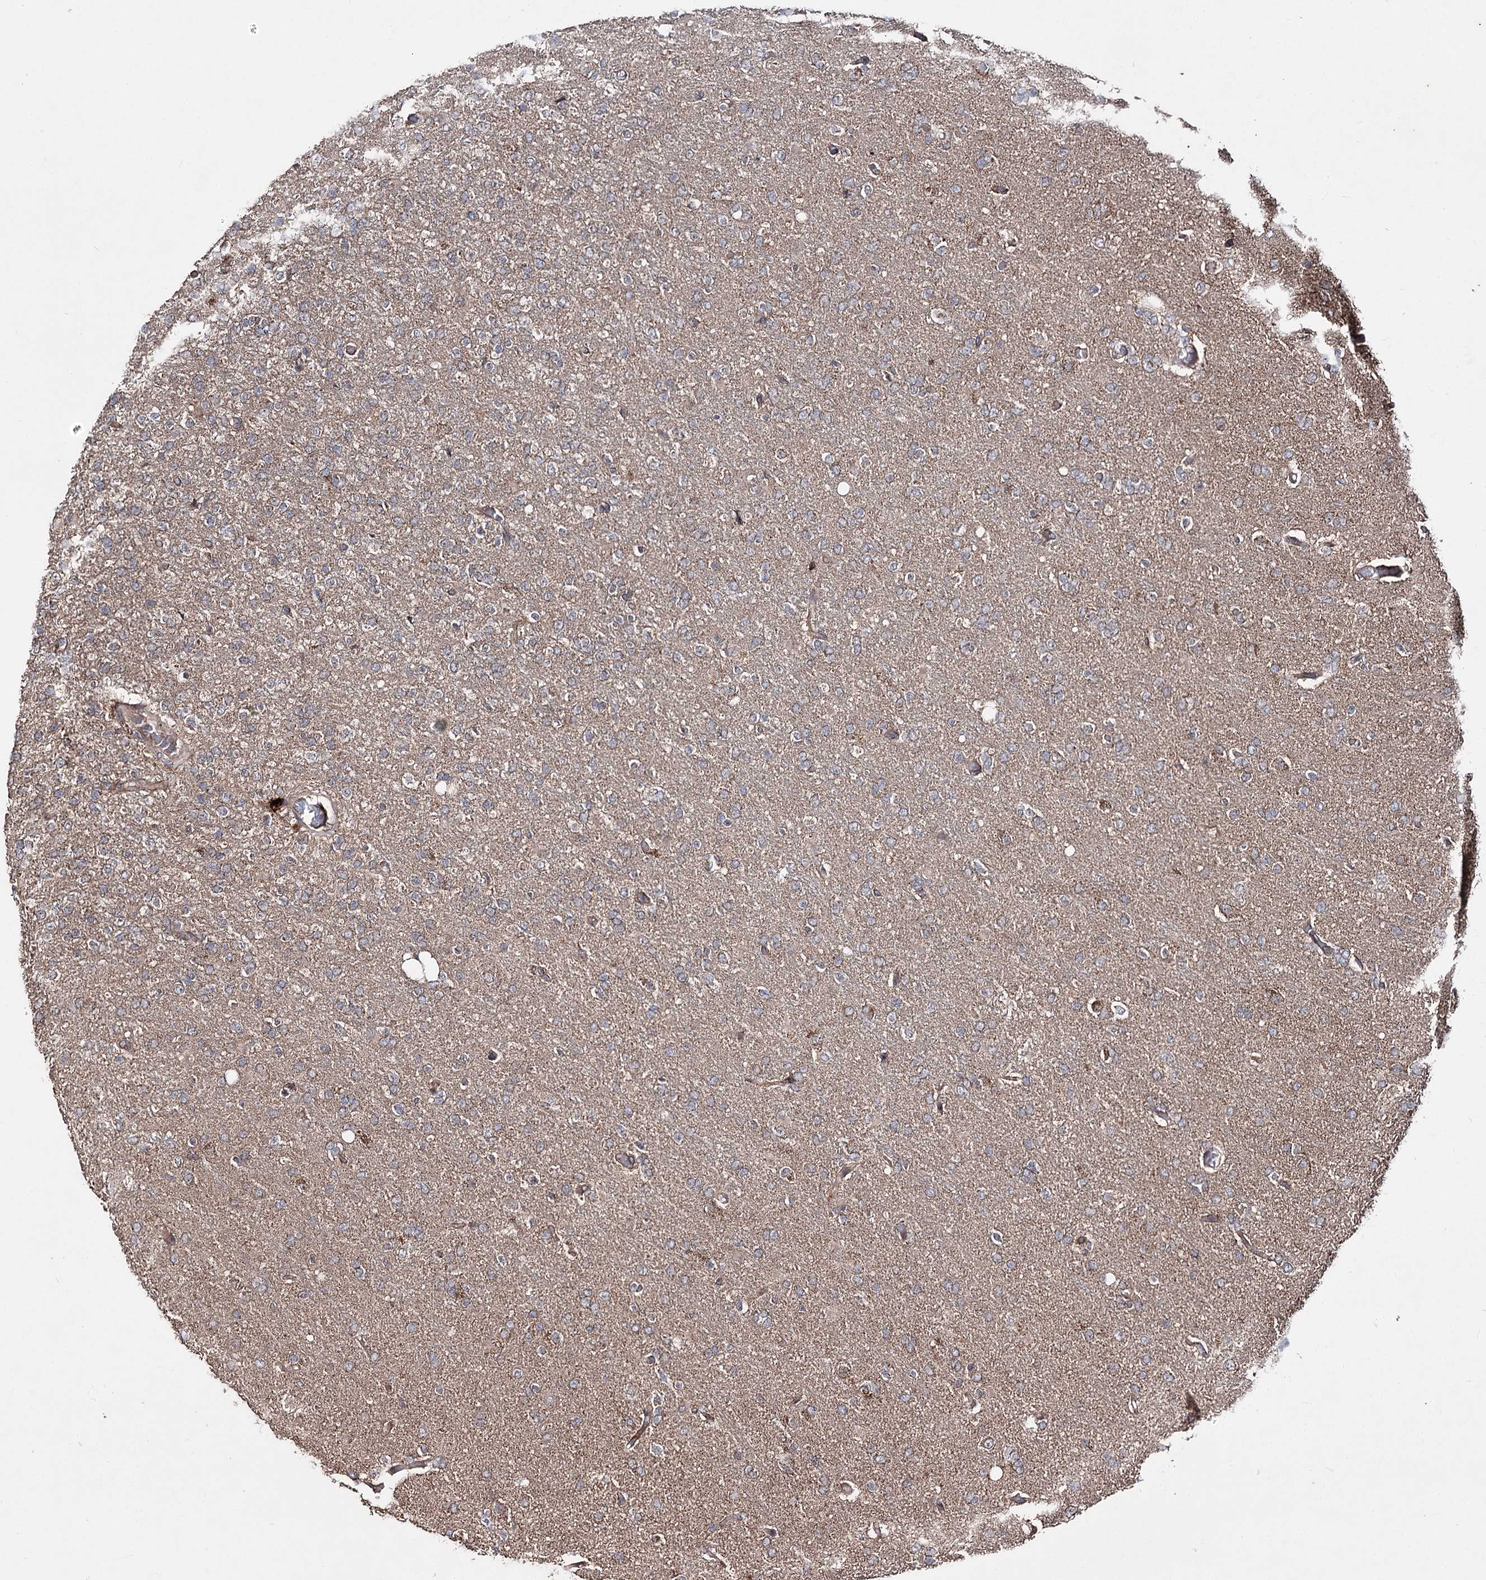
{"staining": {"intensity": "weak", "quantity": "25%-75%", "location": "cytoplasmic/membranous"}, "tissue": "glioma", "cell_type": "Tumor cells", "image_type": "cancer", "snomed": [{"axis": "morphology", "description": "Glioma, malignant, High grade"}, {"axis": "topography", "description": "Brain"}], "caption": "Protein expression analysis of glioma shows weak cytoplasmic/membranous expression in approximately 25%-75% of tumor cells. (IHC, brightfield microscopy, high magnification).", "gene": "MINDY3", "patient": {"sex": "female", "age": 74}}